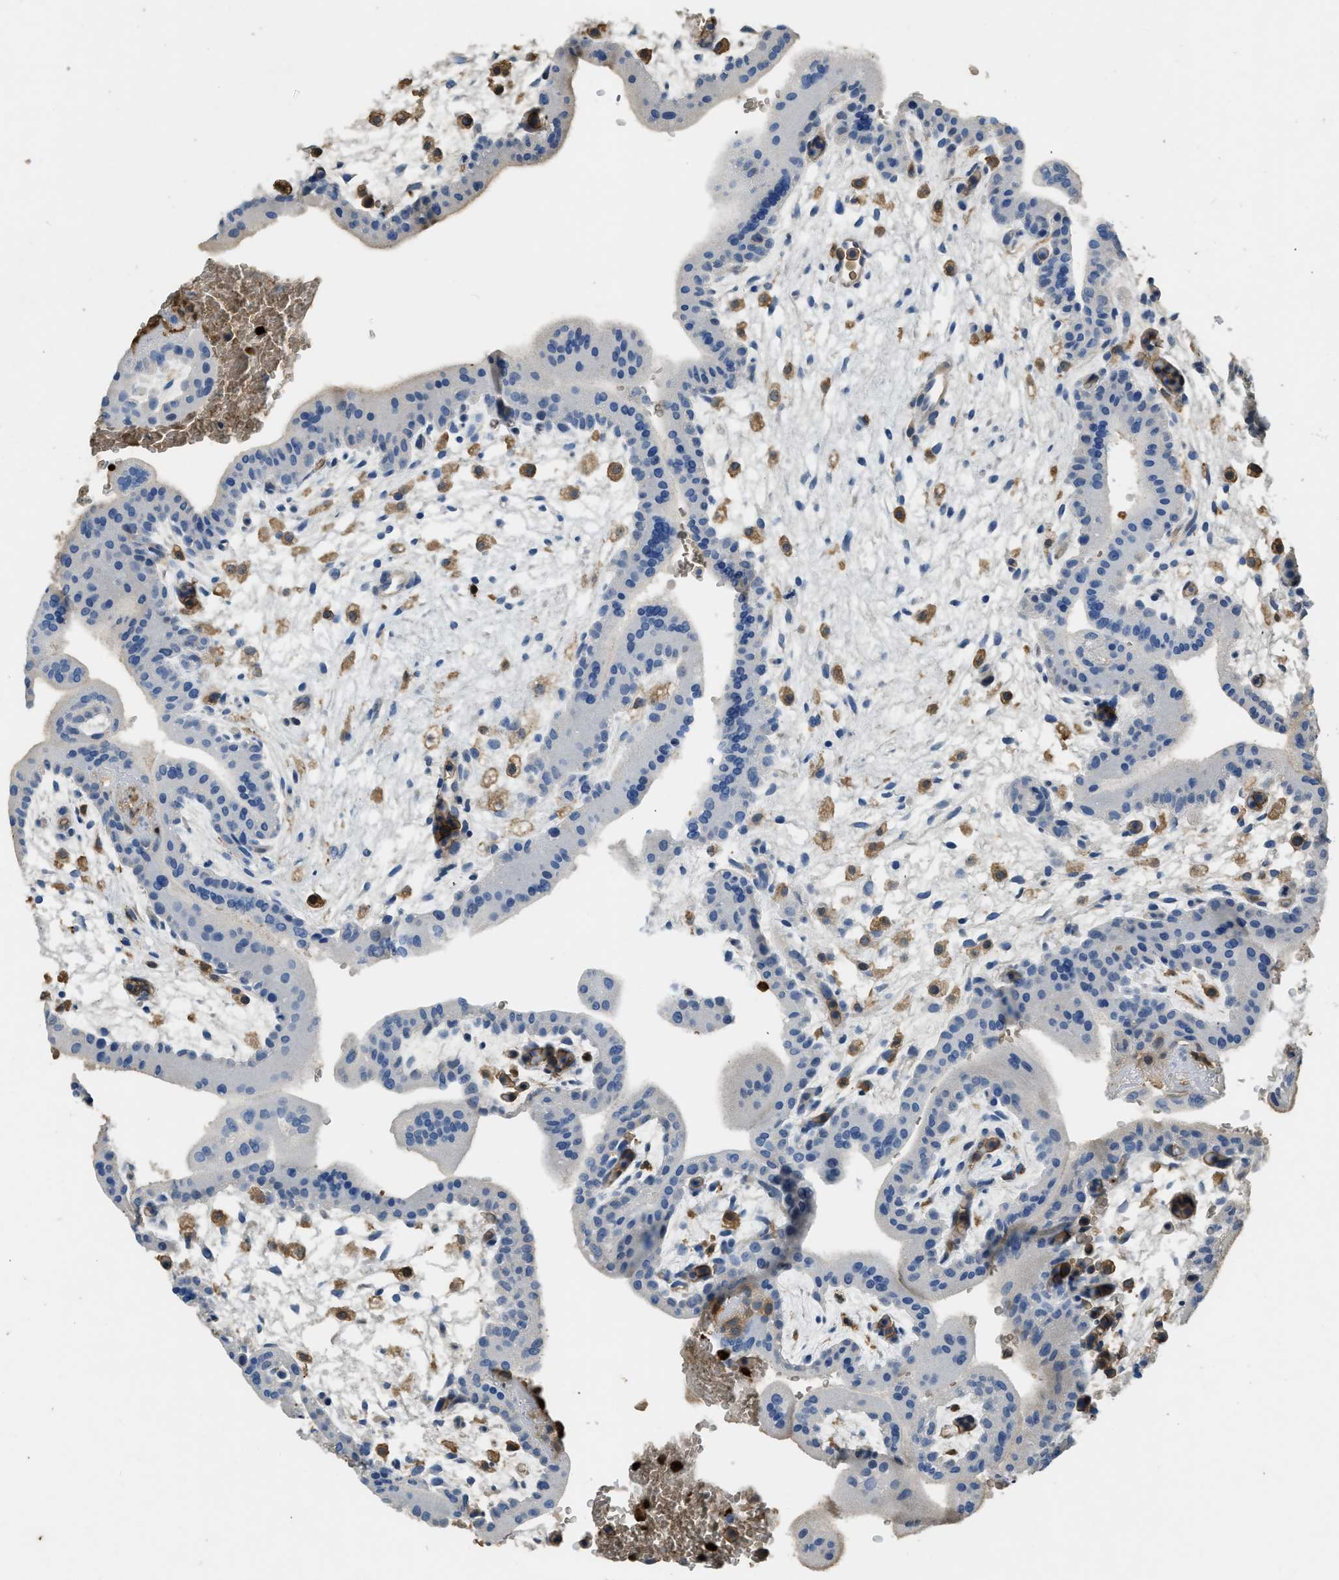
{"staining": {"intensity": "moderate", "quantity": ">75%", "location": "cytoplasmic/membranous"}, "tissue": "placenta", "cell_type": "Decidual cells", "image_type": "normal", "snomed": [{"axis": "morphology", "description": "Normal tissue, NOS"}, {"axis": "topography", "description": "Placenta"}], "caption": "IHC (DAB) staining of unremarkable human placenta exhibits moderate cytoplasmic/membranous protein expression in about >75% of decidual cells.", "gene": "ARHGDIB", "patient": {"sex": "female", "age": 35}}